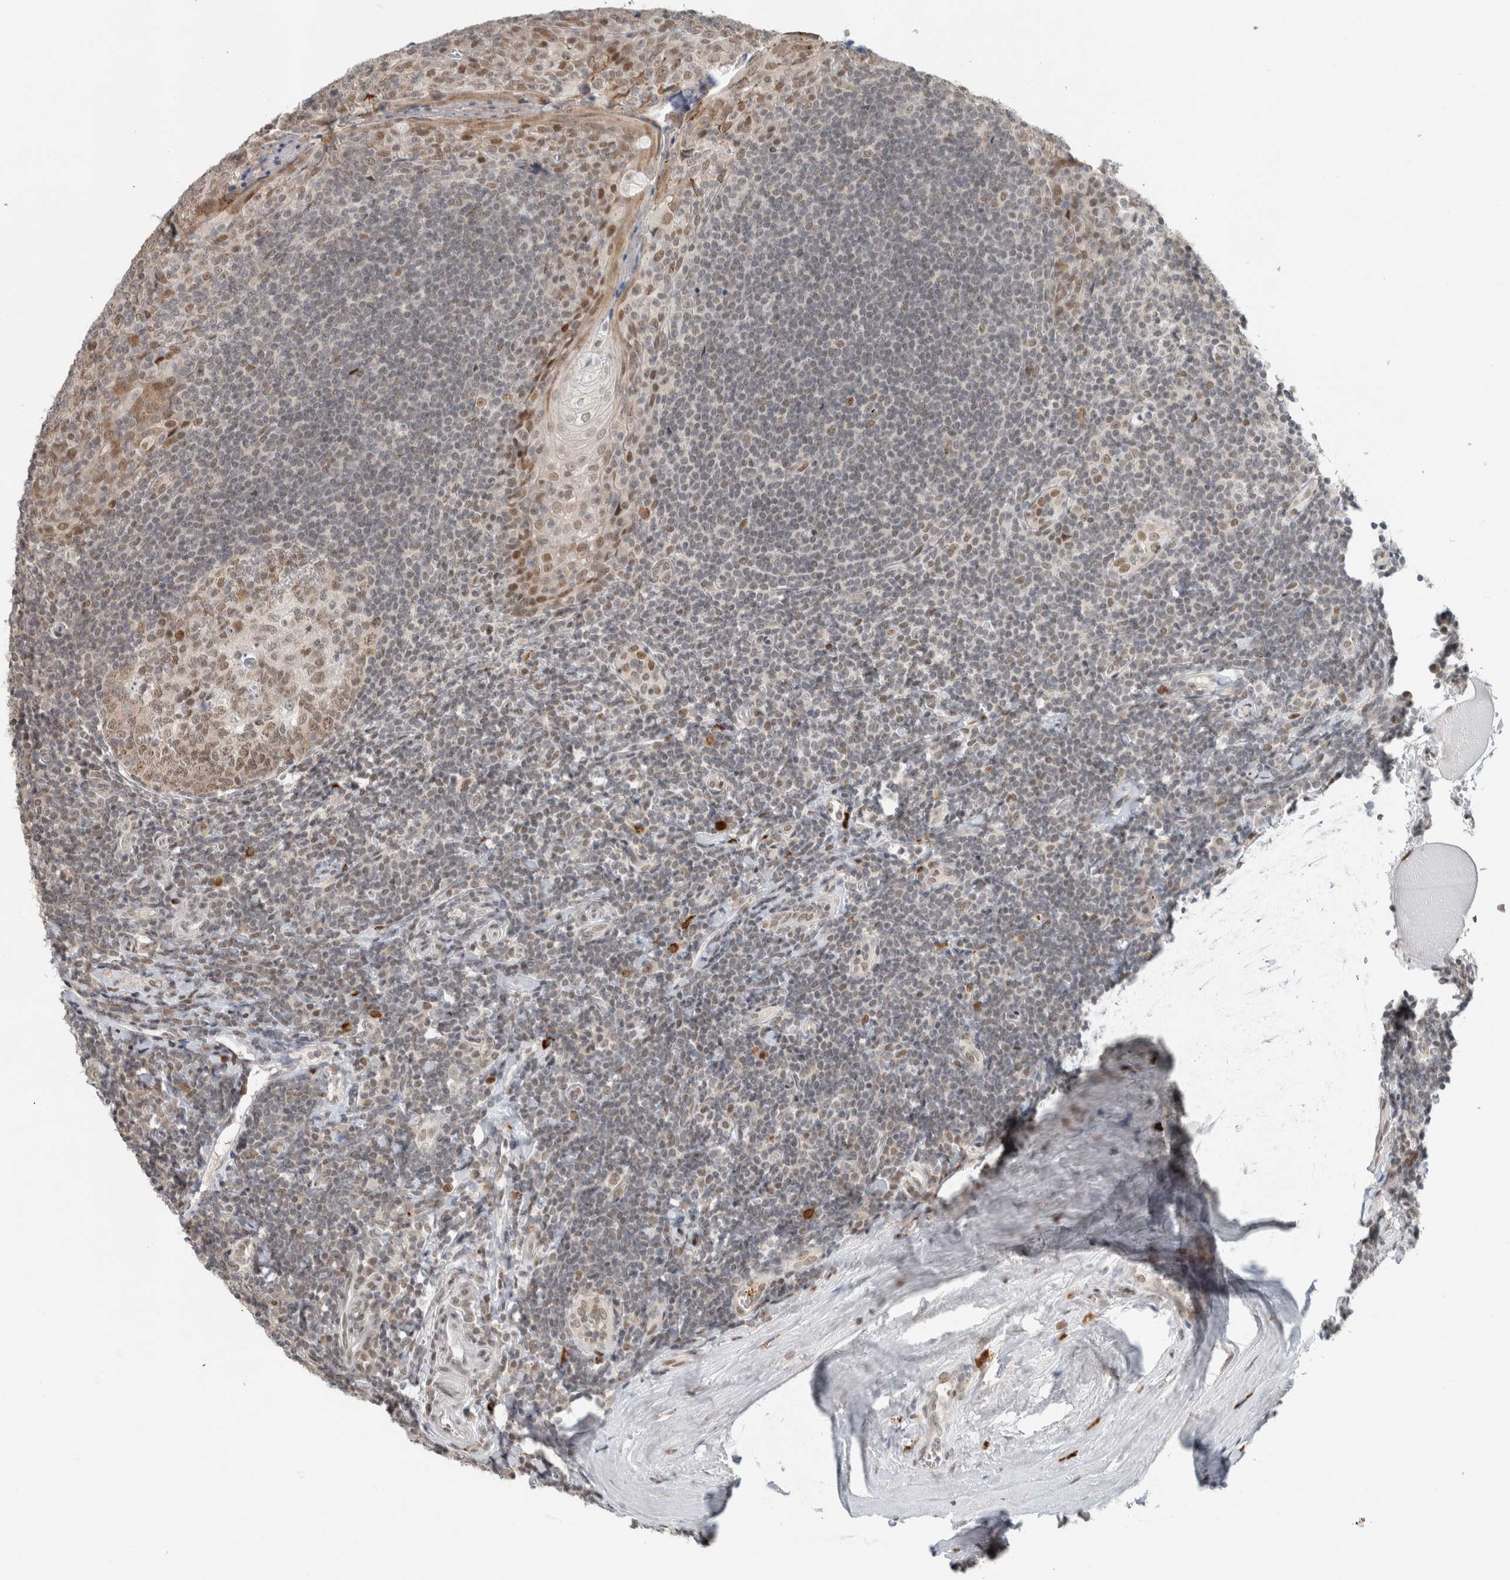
{"staining": {"intensity": "weak", "quantity": ">75%", "location": "nuclear"}, "tissue": "tonsil", "cell_type": "Germinal center cells", "image_type": "normal", "snomed": [{"axis": "morphology", "description": "Normal tissue, NOS"}, {"axis": "topography", "description": "Tonsil"}], "caption": "The immunohistochemical stain labels weak nuclear staining in germinal center cells of unremarkable tonsil. The protein is stained brown, and the nuclei are stained in blue (DAB IHC with brightfield microscopy, high magnification).", "gene": "HNRNPR", "patient": {"sex": "male", "age": 27}}